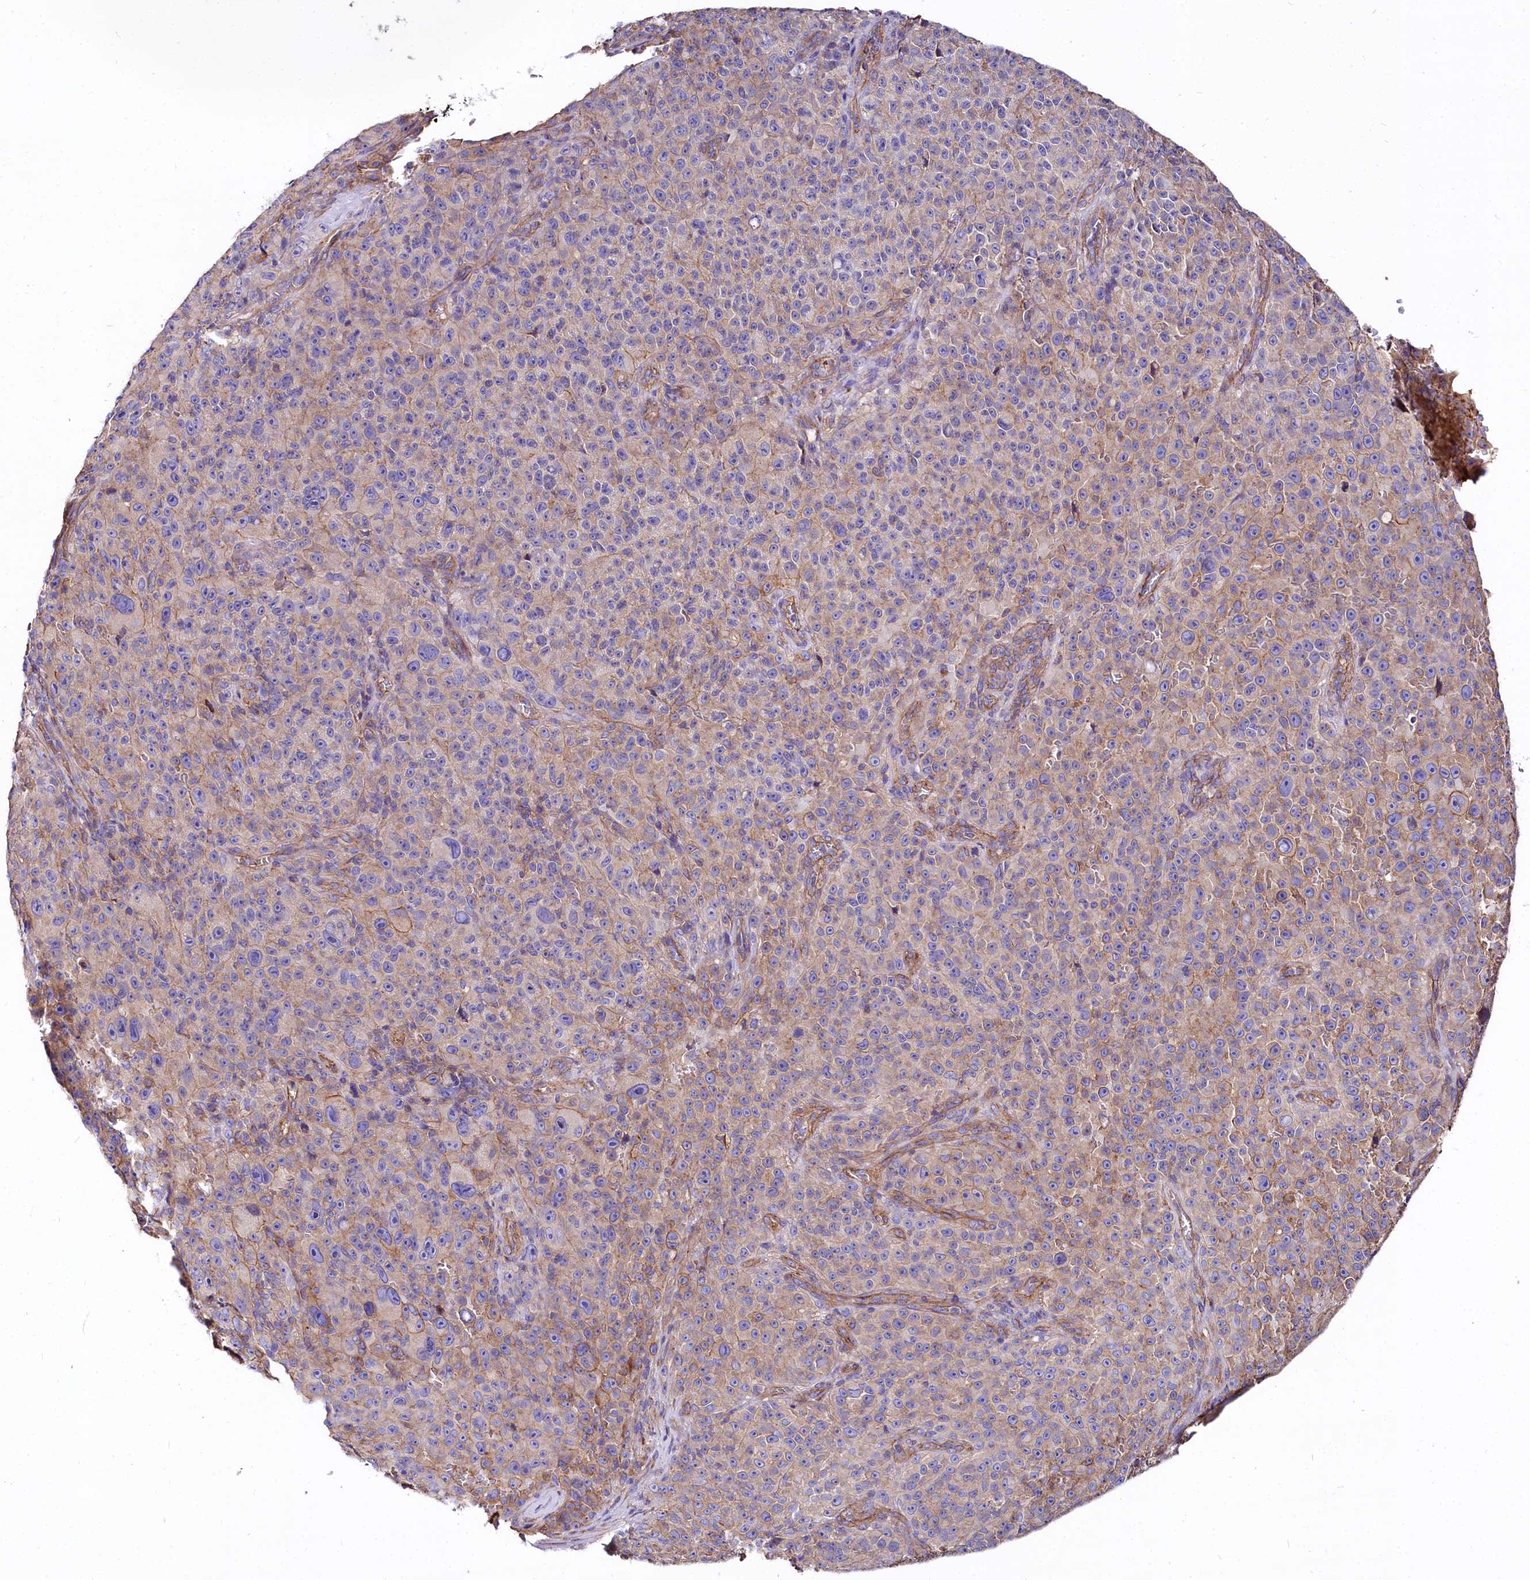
{"staining": {"intensity": "negative", "quantity": "none", "location": "none"}, "tissue": "melanoma", "cell_type": "Tumor cells", "image_type": "cancer", "snomed": [{"axis": "morphology", "description": "Malignant melanoma, NOS"}, {"axis": "topography", "description": "Skin"}], "caption": "There is no significant staining in tumor cells of malignant melanoma.", "gene": "FCHSD2", "patient": {"sex": "female", "age": 82}}